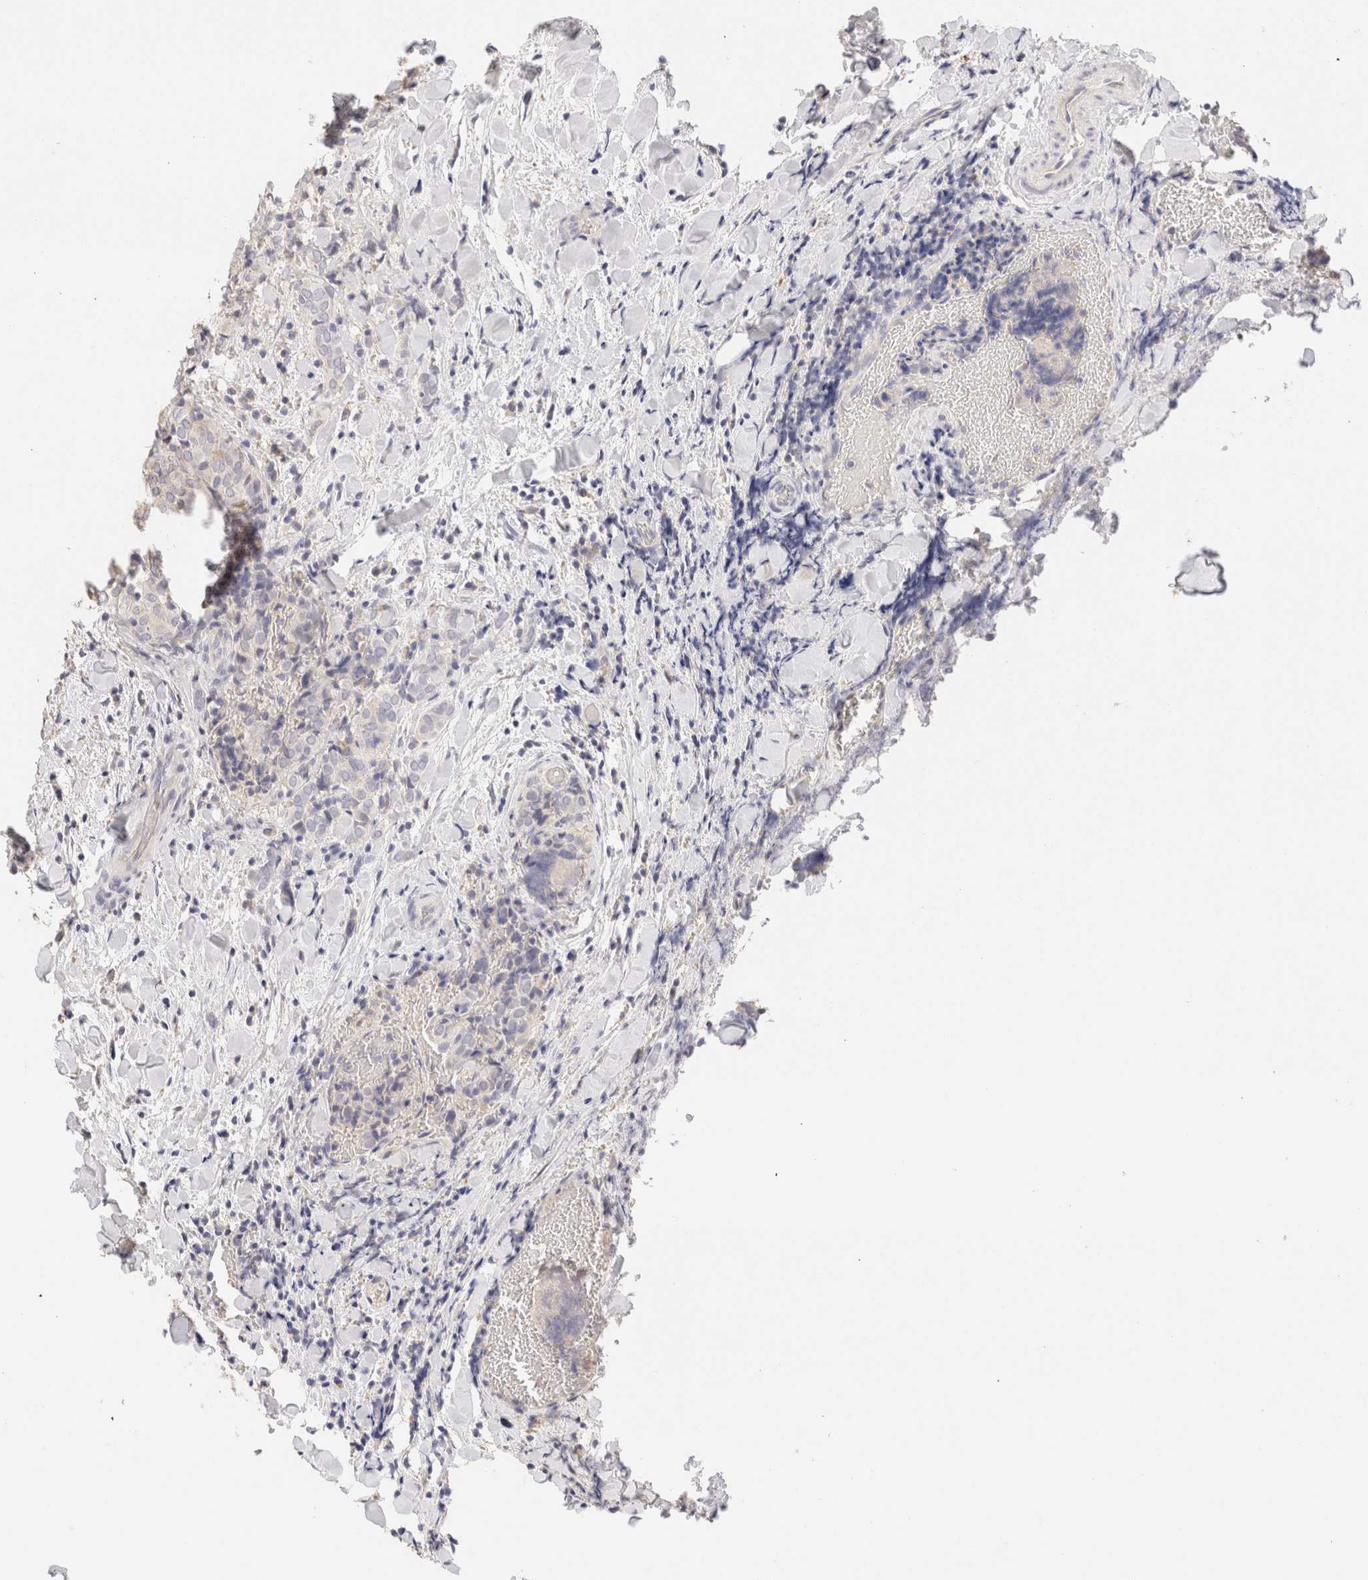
{"staining": {"intensity": "negative", "quantity": "none", "location": "none"}, "tissue": "thyroid cancer", "cell_type": "Tumor cells", "image_type": "cancer", "snomed": [{"axis": "morphology", "description": "Normal tissue, NOS"}, {"axis": "morphology", "description": "Papillary adenocarcinoma, NOS"}, {"axis": "topography", "description": "Thyroid gland"}], "caption": "Immunohistochemistry image of neoplastic tissue: human papillary adenocarcinoma (thyroid) stained with DAB (3,3'-diaminobenzidine) displays no significant protein expression in tumor cells.", "gene": "SCGB2A2", "patient": {"sex": "female", "age": 30}}